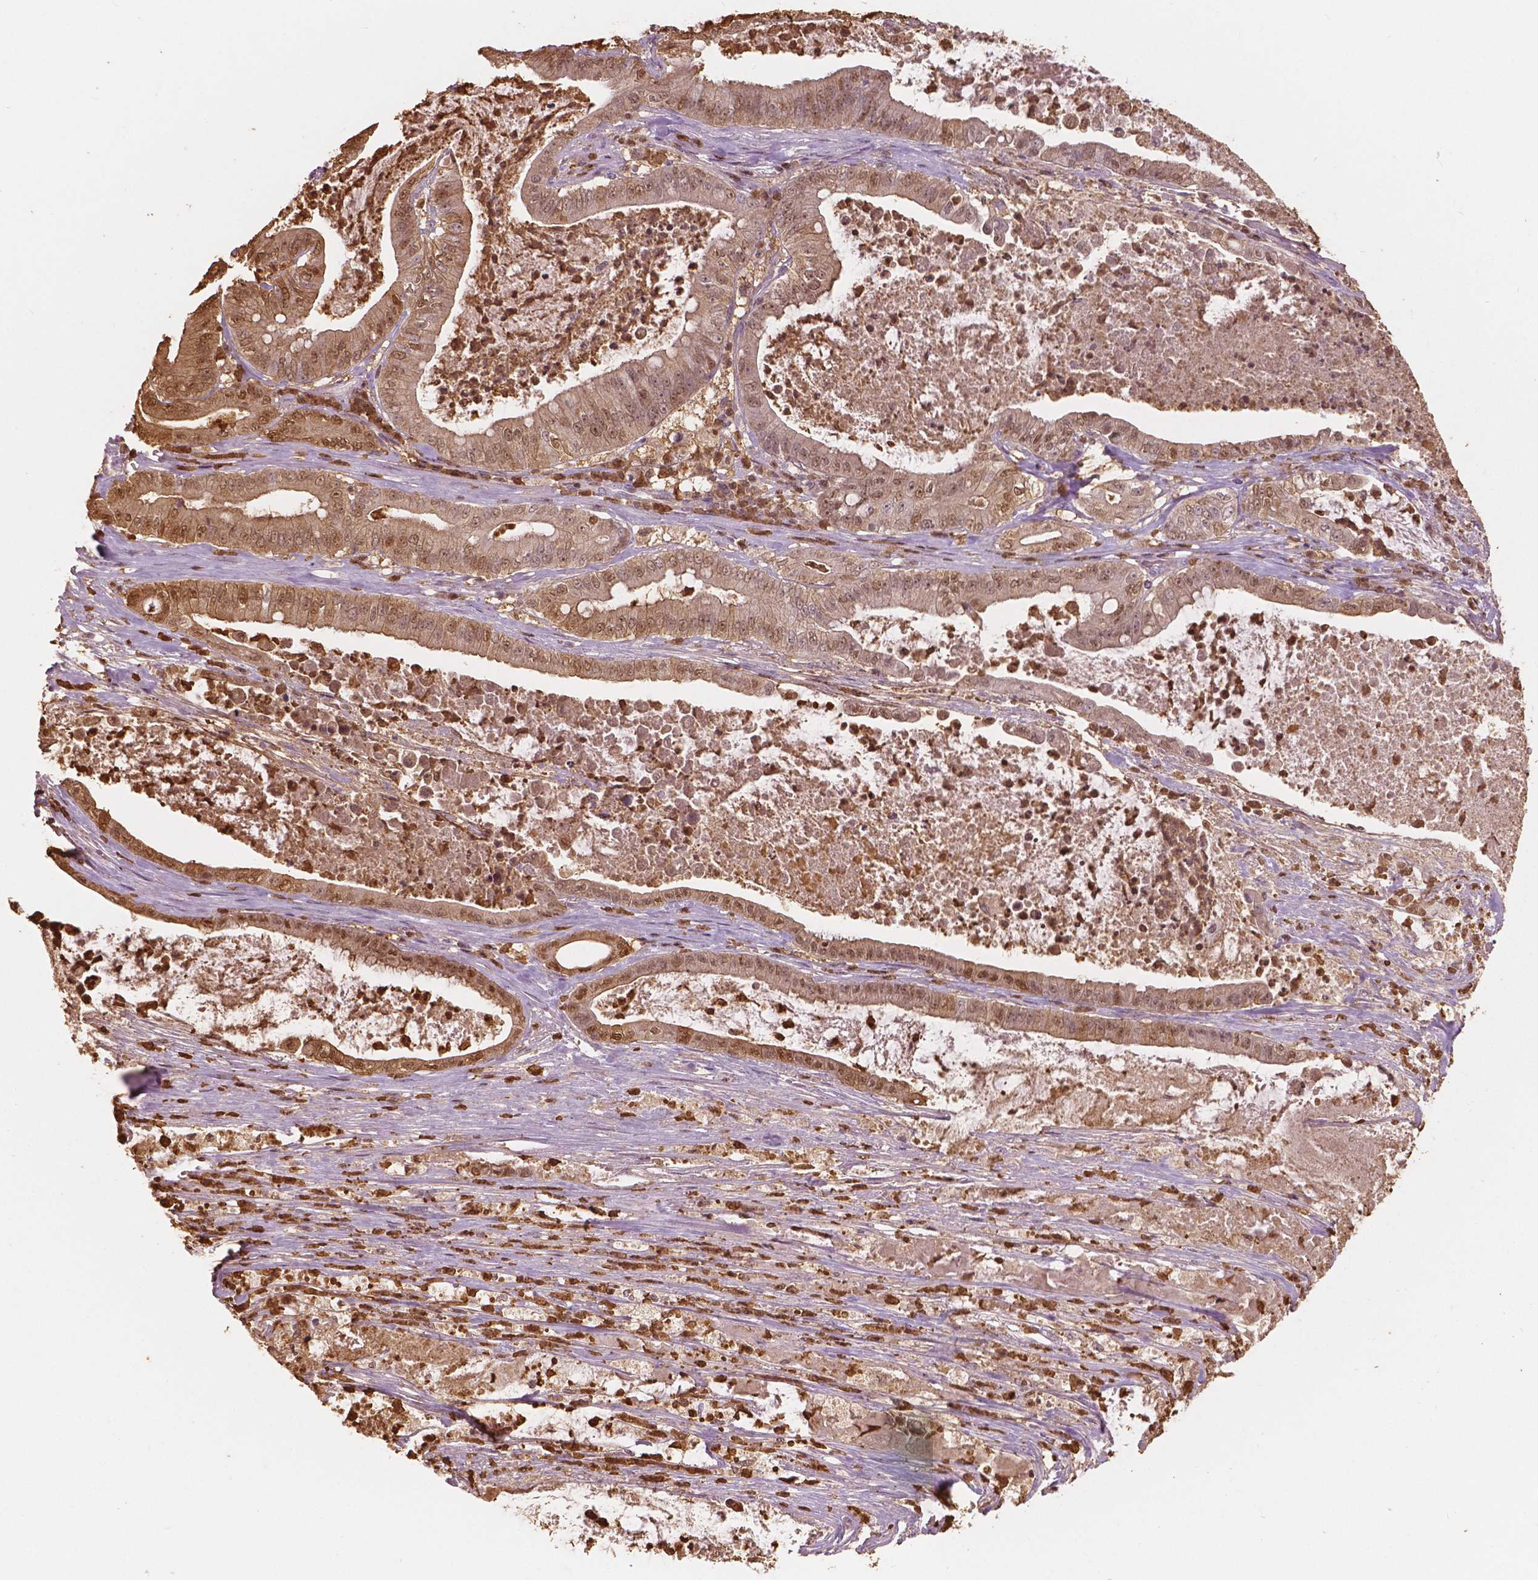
{"staining": {"intensity": "moderate", "quantity": ">75%", "location": "cytoplasmic/membranous,nuclear"}, "tissue": "pancreatic cancer", "cell_type": "Tumor cells", "image_type": "cancer", "snomed": [{"axis": "morphology", "description": "Adenocarcinoma, NOS"}, {"axis": "topography", "description": "Pancreas"}], "caption": "Protein staining by immunohistochemistry demonstrates moderate cytoplasmic/membranous and nuclear expression in about >75% of tumor cells in pancreatic cancer (adenocarcinoma).", "gene": "S100A4", "patient": {"sex": "male", "age": 71}}